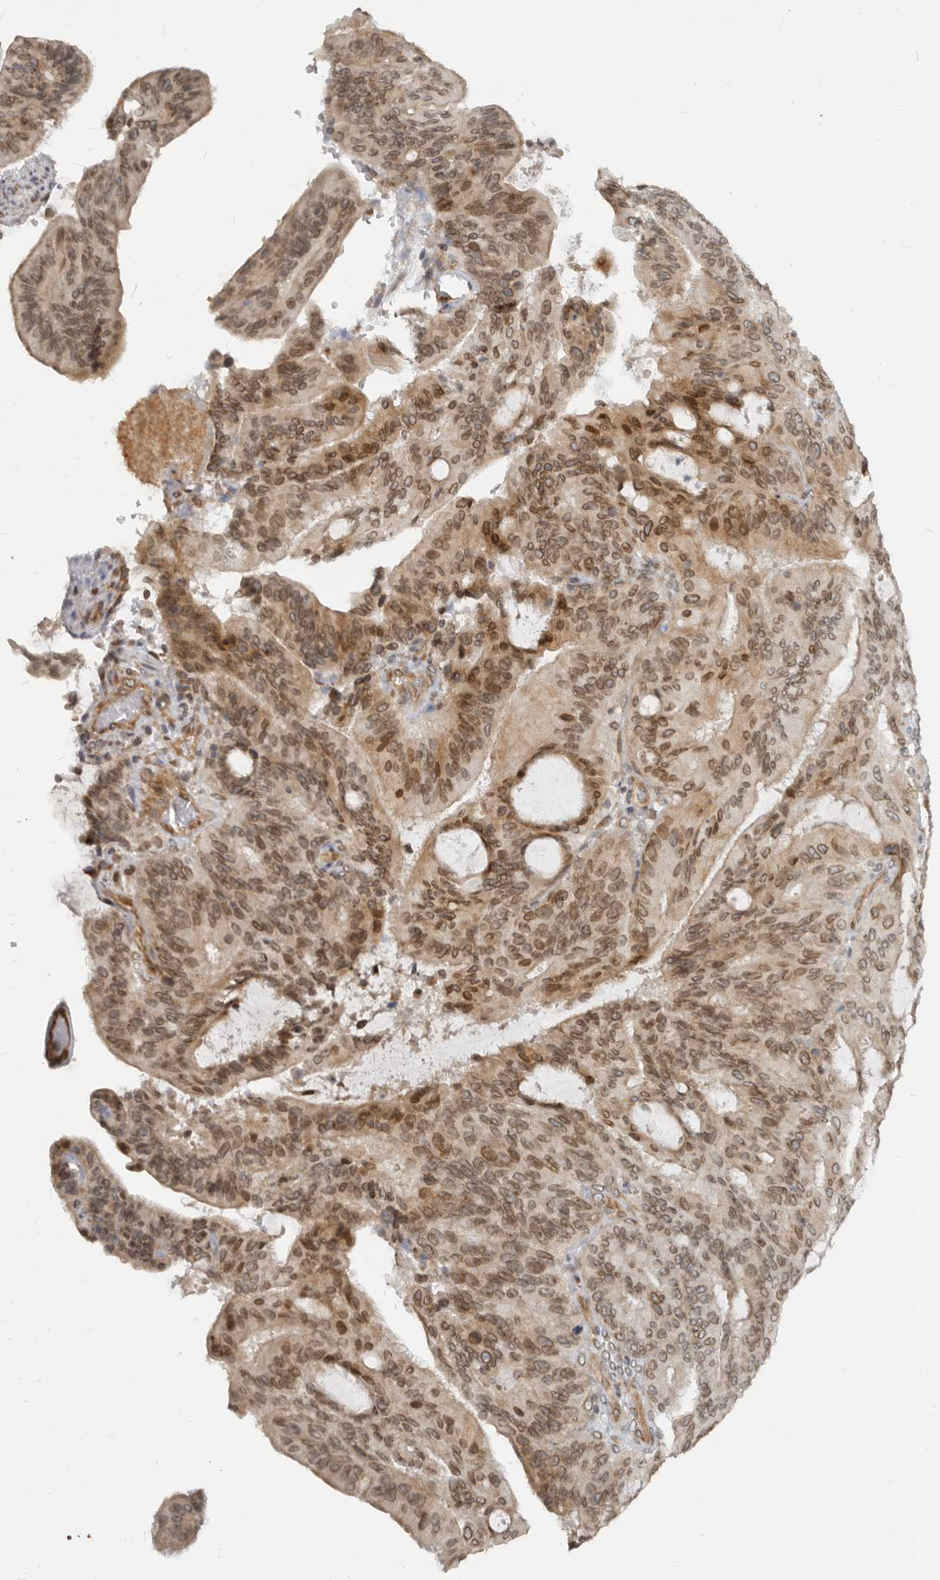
{"staining": {"intensity": "moderate", "quantity": ">75%", "location": "cytoplasmic/membranous,nuclear"}, "tissue": "liver cancer", "cell_type": "Tumor cells", "image_type": "cancer", "snomed": [{"axis": "morphology", "description": "Normal tissue, NOS"}, {"axis": "morphology", "description": "Cholangiocarcinoma"}, {"axis": "topography", "description": "Liver"}, {"axis": "topography", "description": "Peripheral nerve tissue"}], "caption": "DAB immunohistochemical staining of cholangiocarcinoma (liver) shows moderate cytoplasmic/membranous and nuclear protein staining in approximately >75% of tumor cells.", "gene": "NUP153", "patient": {"sex": "female", "age": 73}}